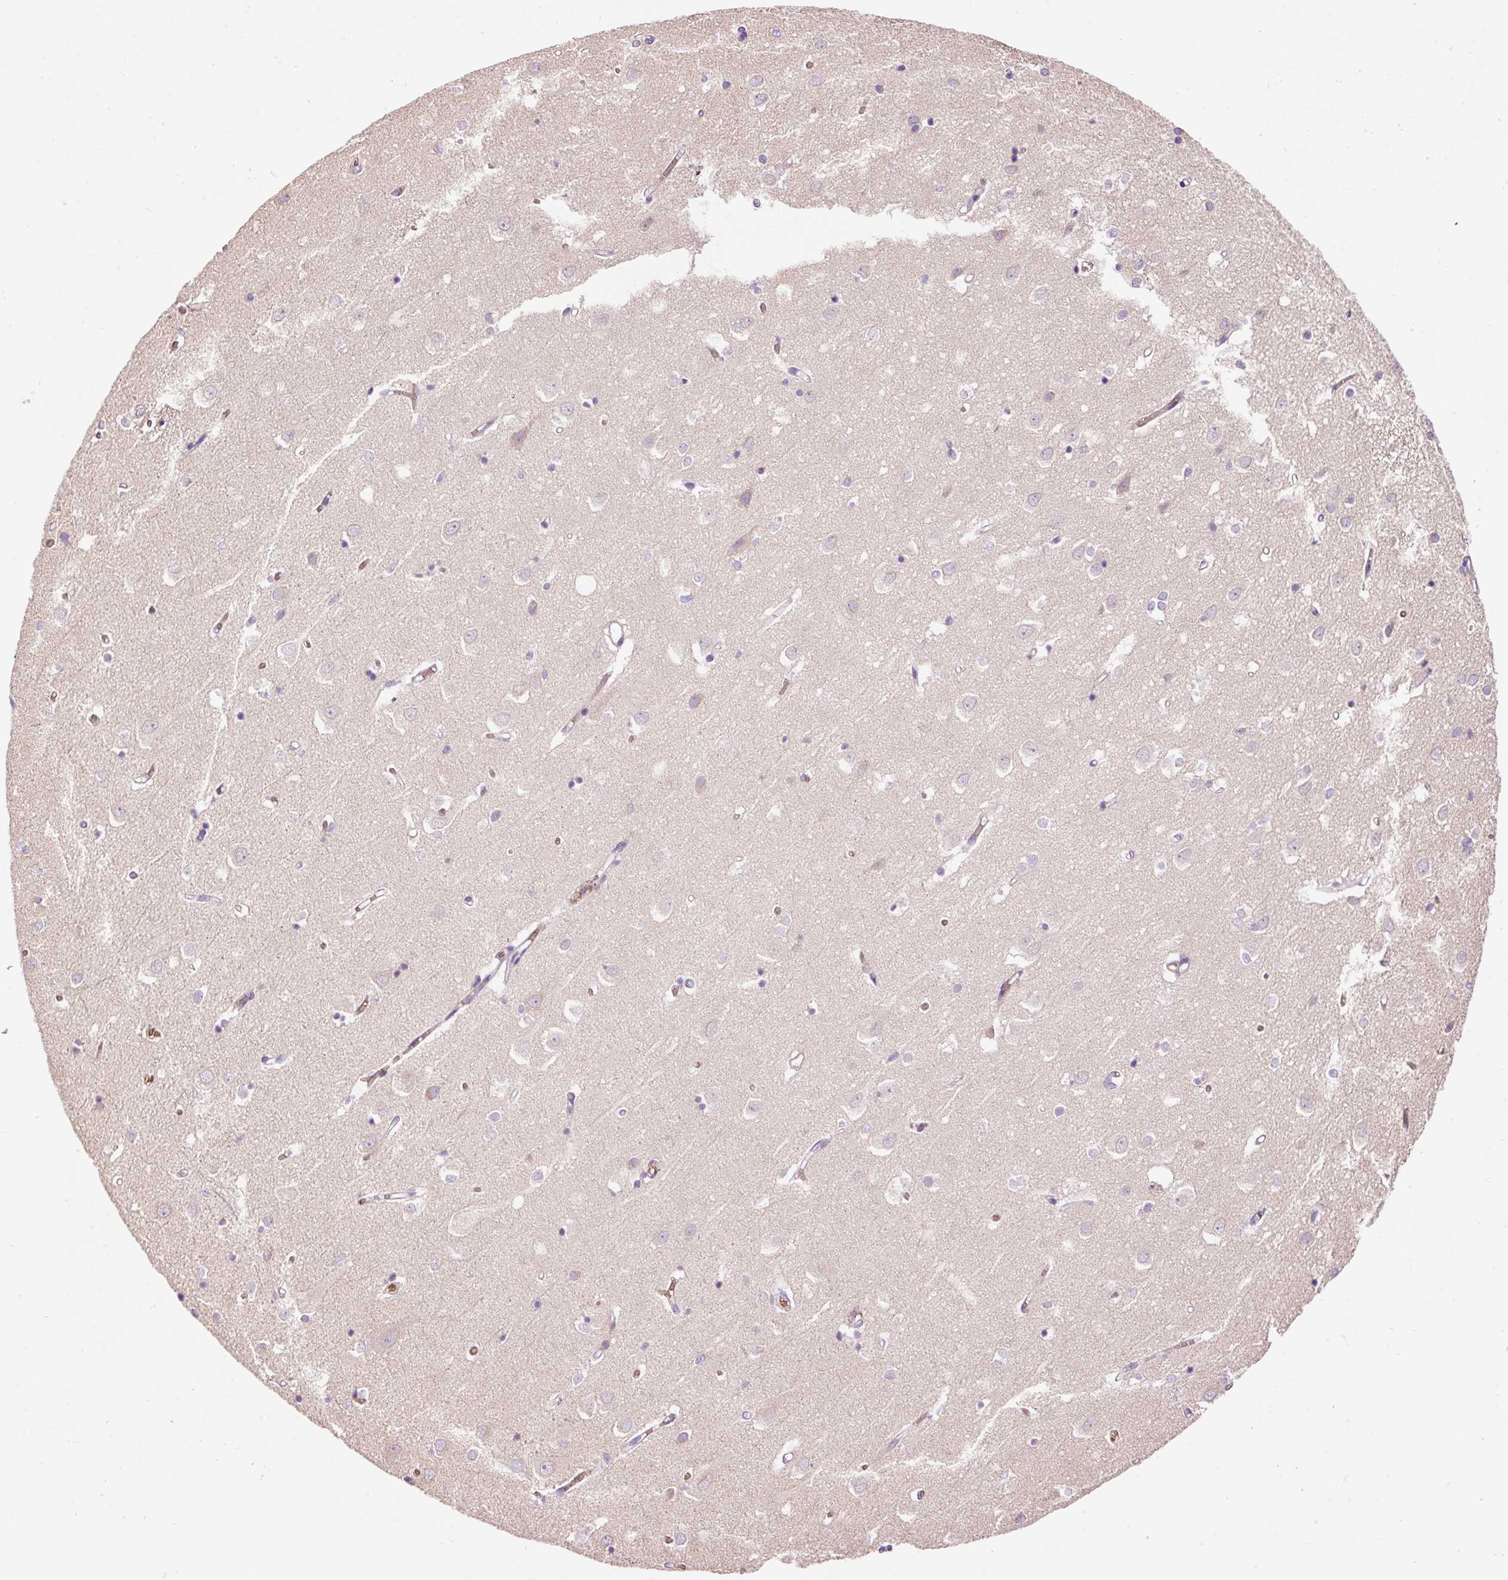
{"staining": {"intensity": "weak", "quantity": ">75%", "location": "cytoplasmic/membranous"}, "tissue": "cerebral cortex", "cell_type": "Endothelial cells", "image_type": "normal", "snomed": [{"axis": "morphology", "description": "Normal tissue, NOS"}, {"axis": "topography", "description": "Cerebral cortex"}], "caption": "Immunohistochemical staining of unremarkable cerebral cortex displays weak cytoplasmic/membranous protein staining in about >75% of endothelial cells.", "gene": "PRRC2A", "patient": {"sex": "male", "age": 70}}